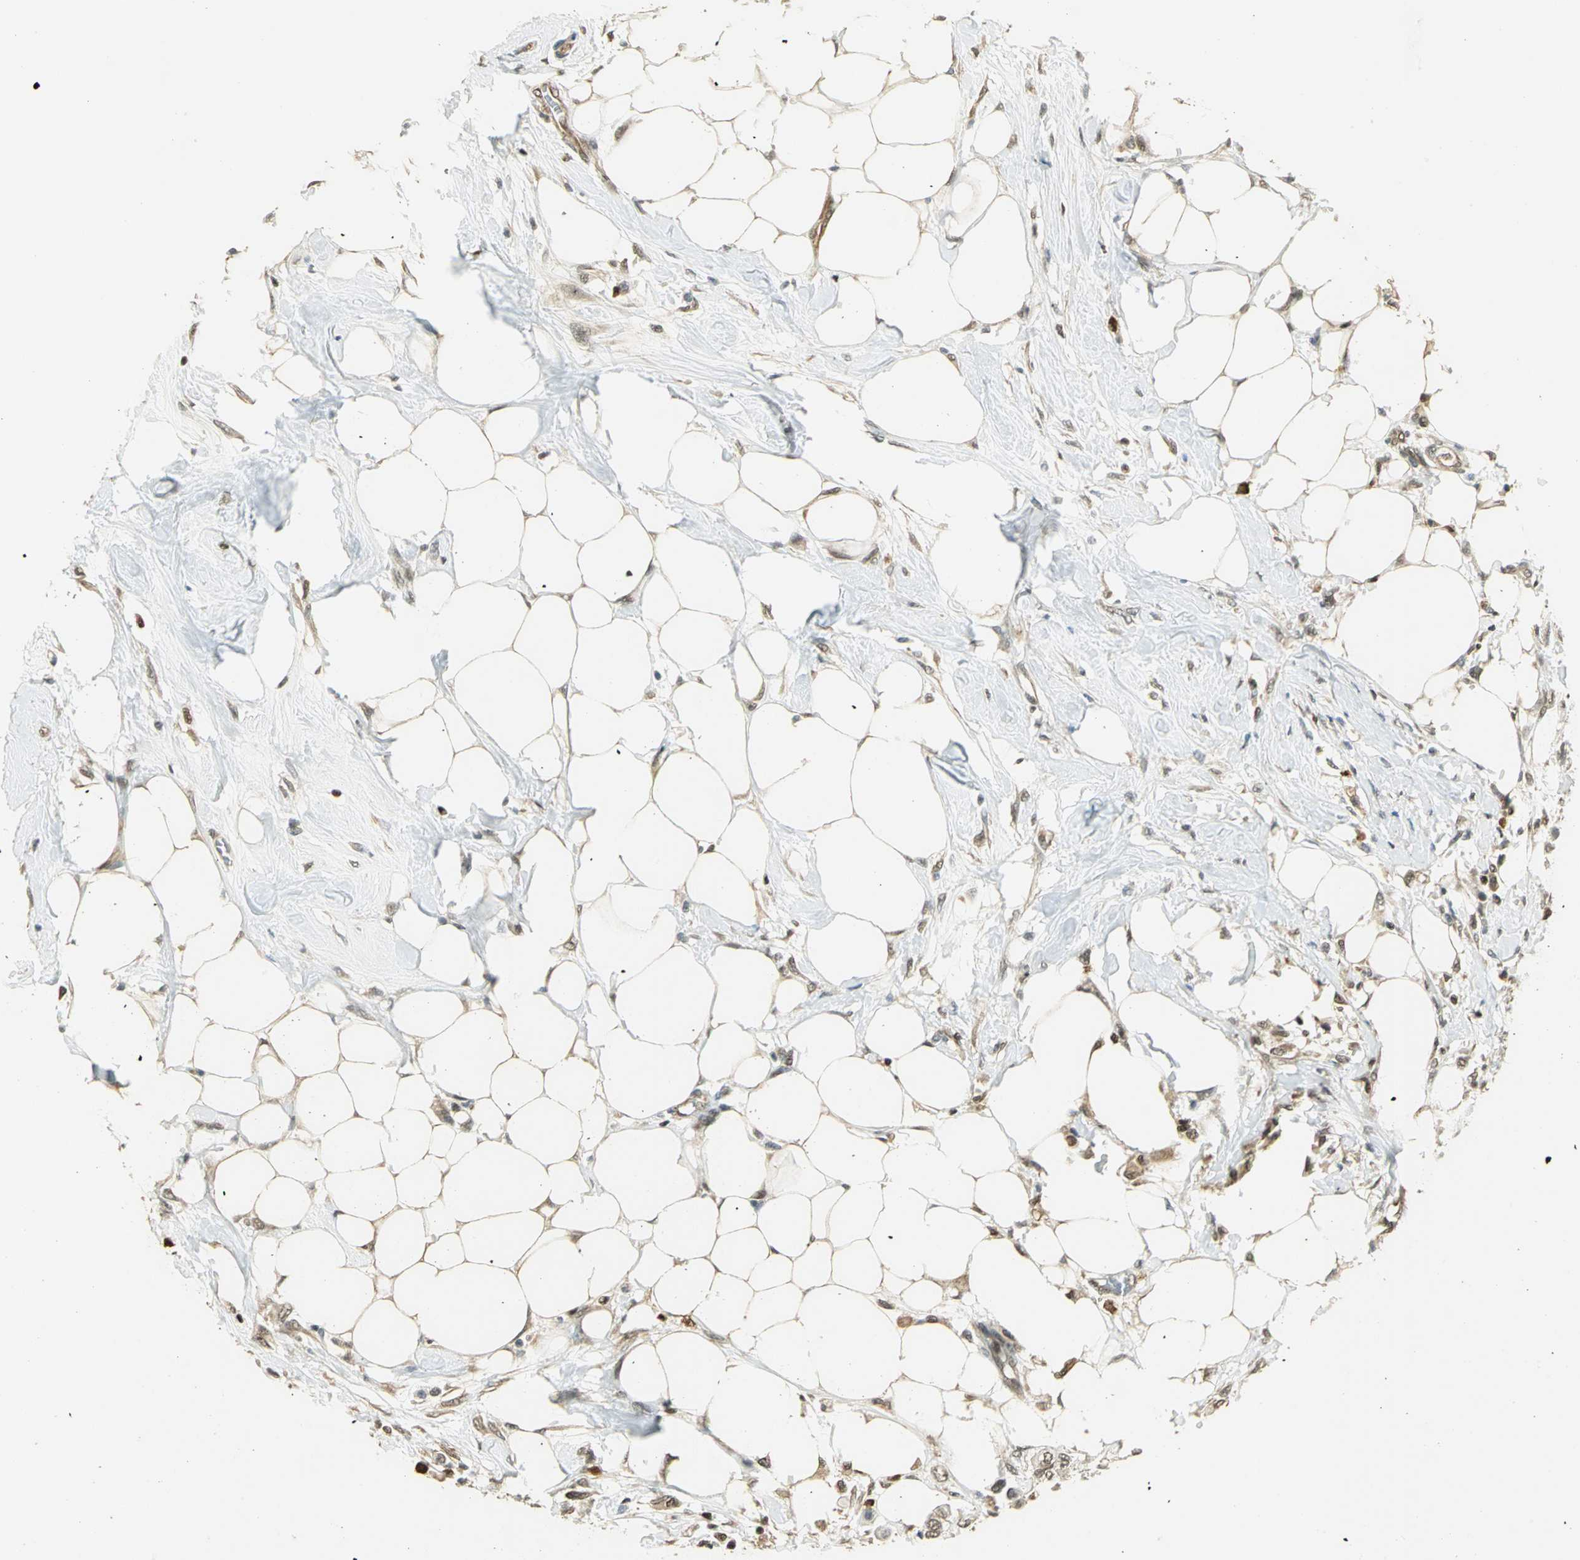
{"staining": {"intensity": "strong", "quantity": ">75%", "location": "cytoplasmic/membranous,nuclear"}, "tissue": "breast cancer", "cell_type": "Tumor cells", "image_type": "cancer", "snomed": [{"axis": "morphology", "description": "Normal tissue, NOS"}, {"axis": "morphology", "description": "Duct carcinoma"}, {"axis": "topography", "description": "Breast"}], "caption": "Breast cancer (infiltrating ductal carcinoma) was stained to show a protein in brown. There is high levels of strong cytoplasmic/membranous and nuclear expression in approximately >75% of tumor cells.", "gene": "ELF1", "patient": {"sex": "female", "age": 49}}